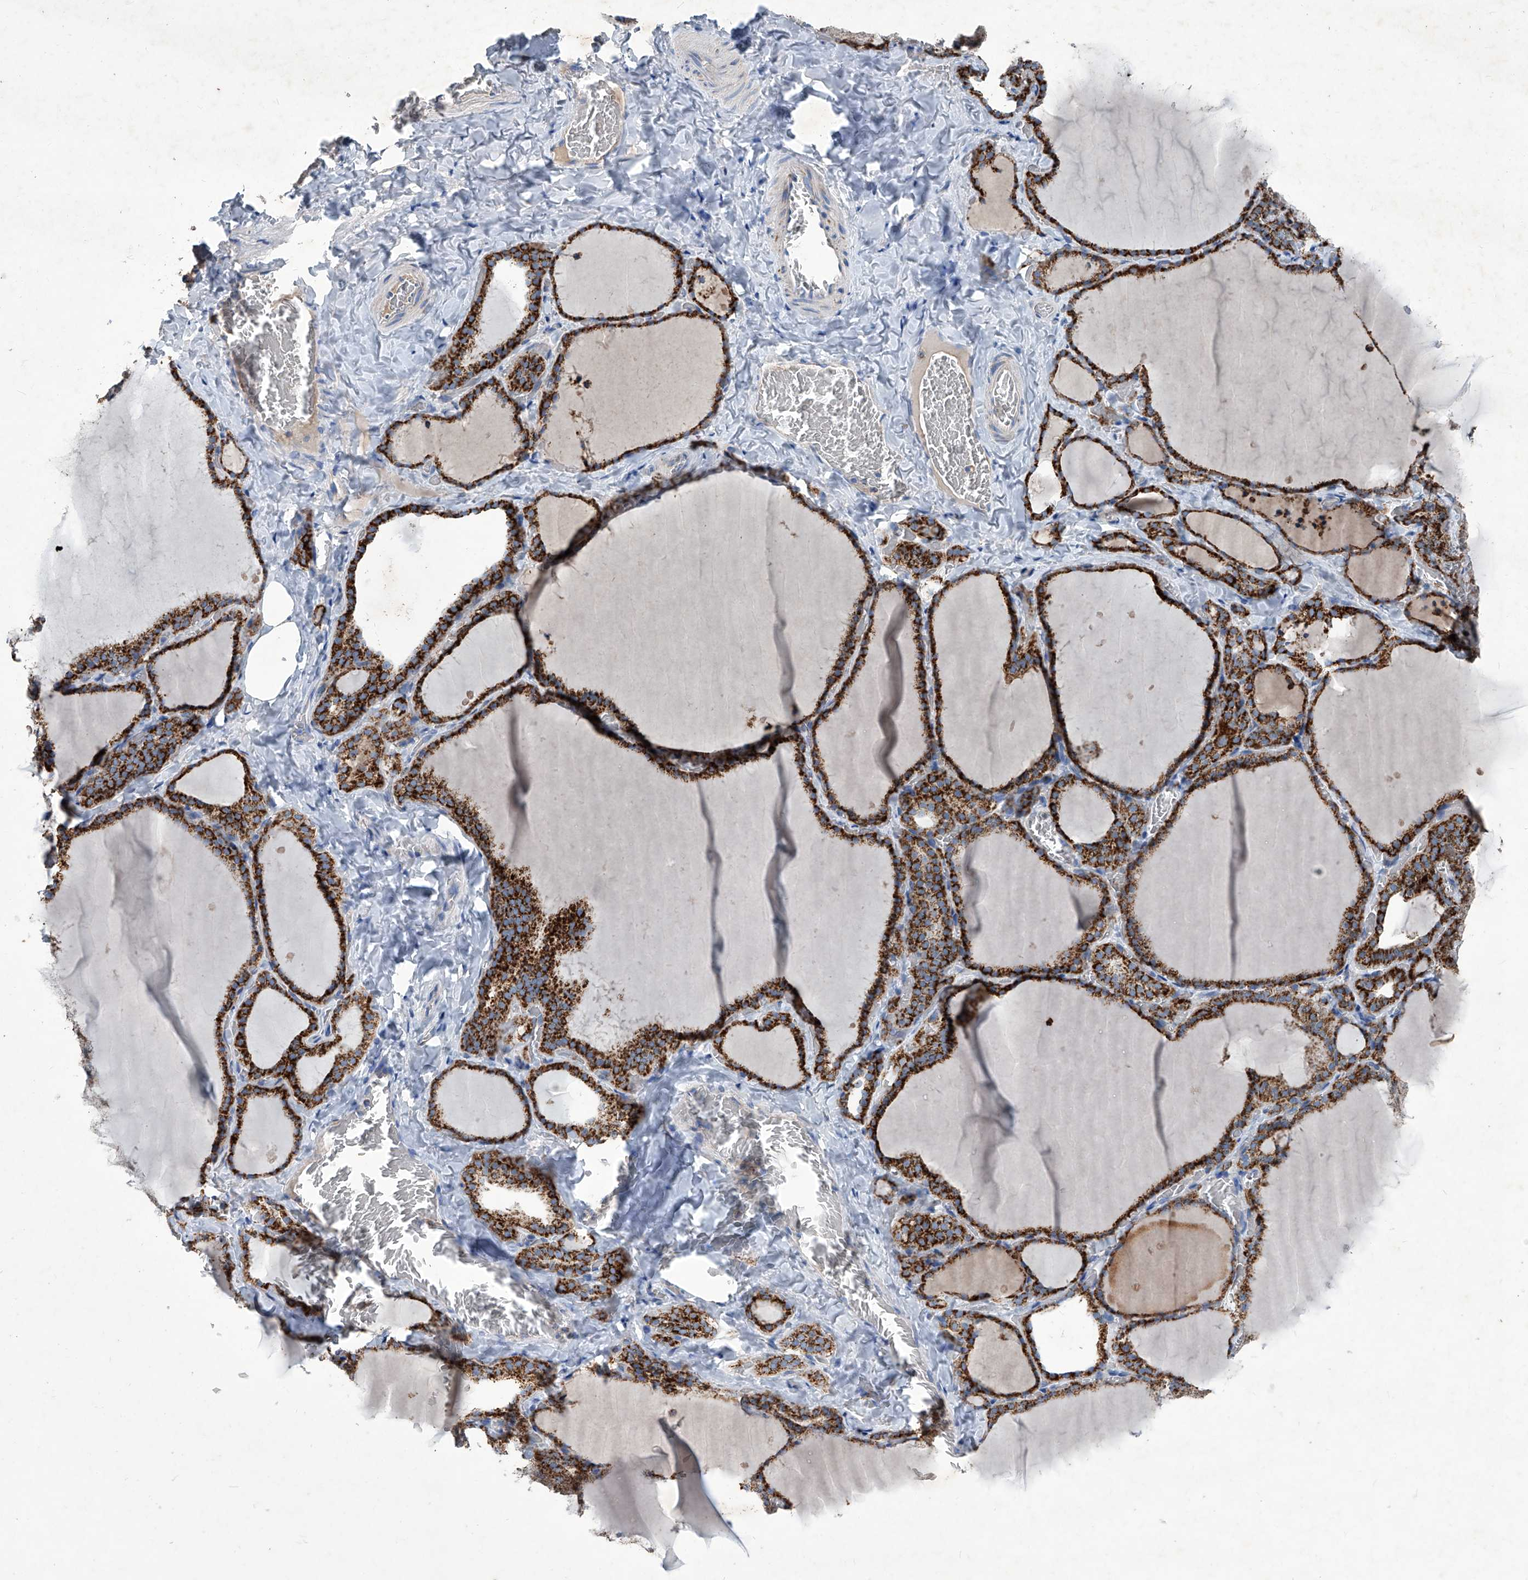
{"staining": {"intensity": "strong", "quantity": ">75%", "location": "cytoplasmic/membranous"}, "tissue": "thyroid gland", "cell_type": "Glandular cells", "image_type": "normal", "snomed": [{"axis": "morphology", "description": "Normal tissue, NOS"}, {"axis": "topography", "description": "Thyroid gland"}], "caption": "Approximately >75% of glandular cells in unremarkable thyroid gland display strong cytoplasmic/membranous protein staining as visualized by brown immunohistochemical staining.", "gene": "MTARC1", "patient": {"sex": "female", "age": 22}}